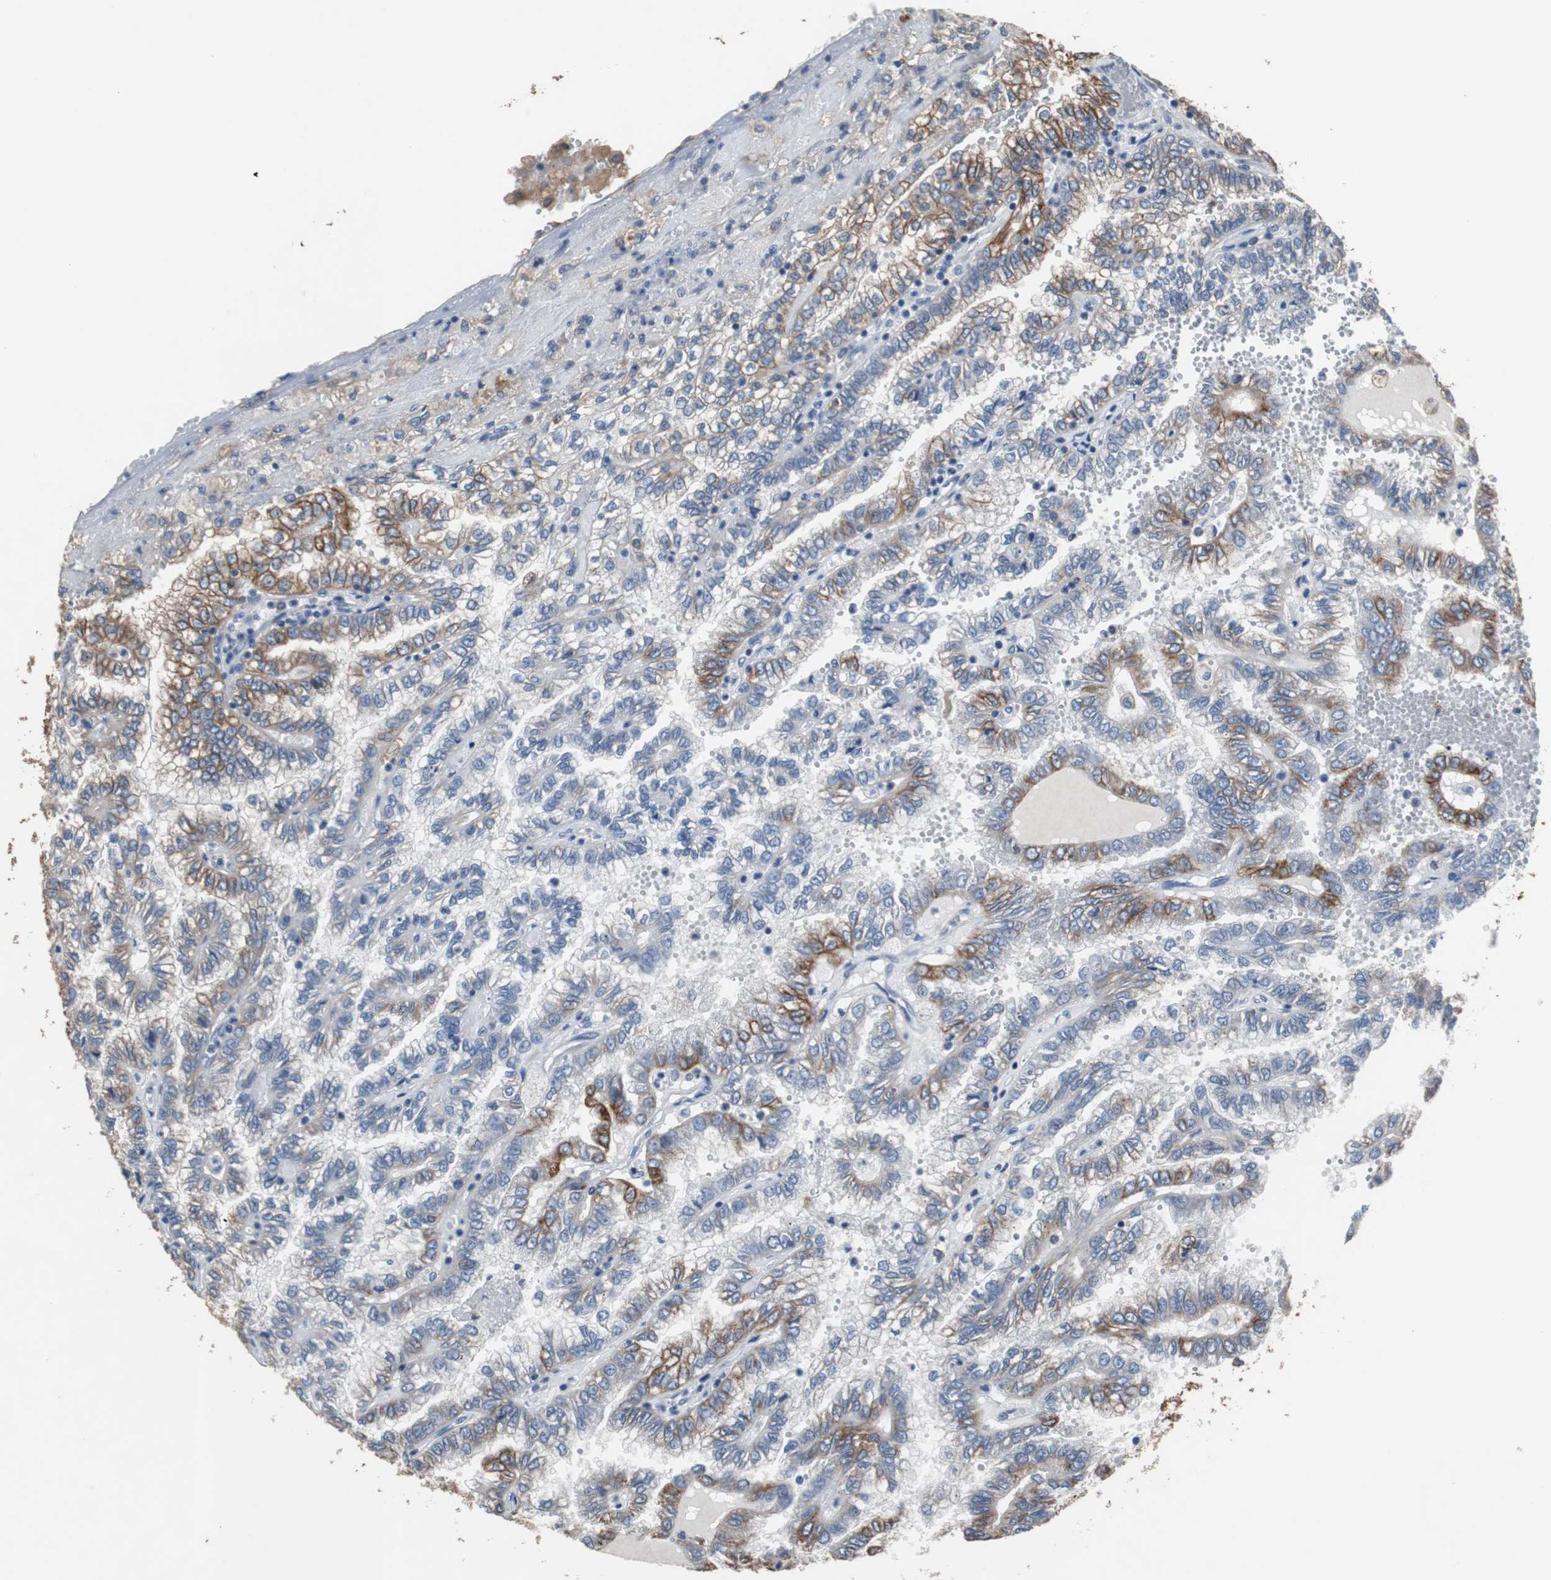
{"staining": {"intensity": "moderate", "quantity": "<25%", "location": "cytoplasmic/membranous"}, "tissue": "renal cancer", "cell_type": "Tumor cells", "image_type": "cancer", "snomed": [{"axis": "morphology", "description": "Inflammation, NOS"}, {"axis": "morphology", "description": "Adenocarcinoma, NOS"}, {"axis": "topography", "description": "Kidney"}], "caption": "An image of human renal adenocarcinoma stained for a protein displays moderate cytoplasmic/membranous brown staining in tumor cells.", "gene": "USP10", "patient": {"sex": "male", "age": 68}}